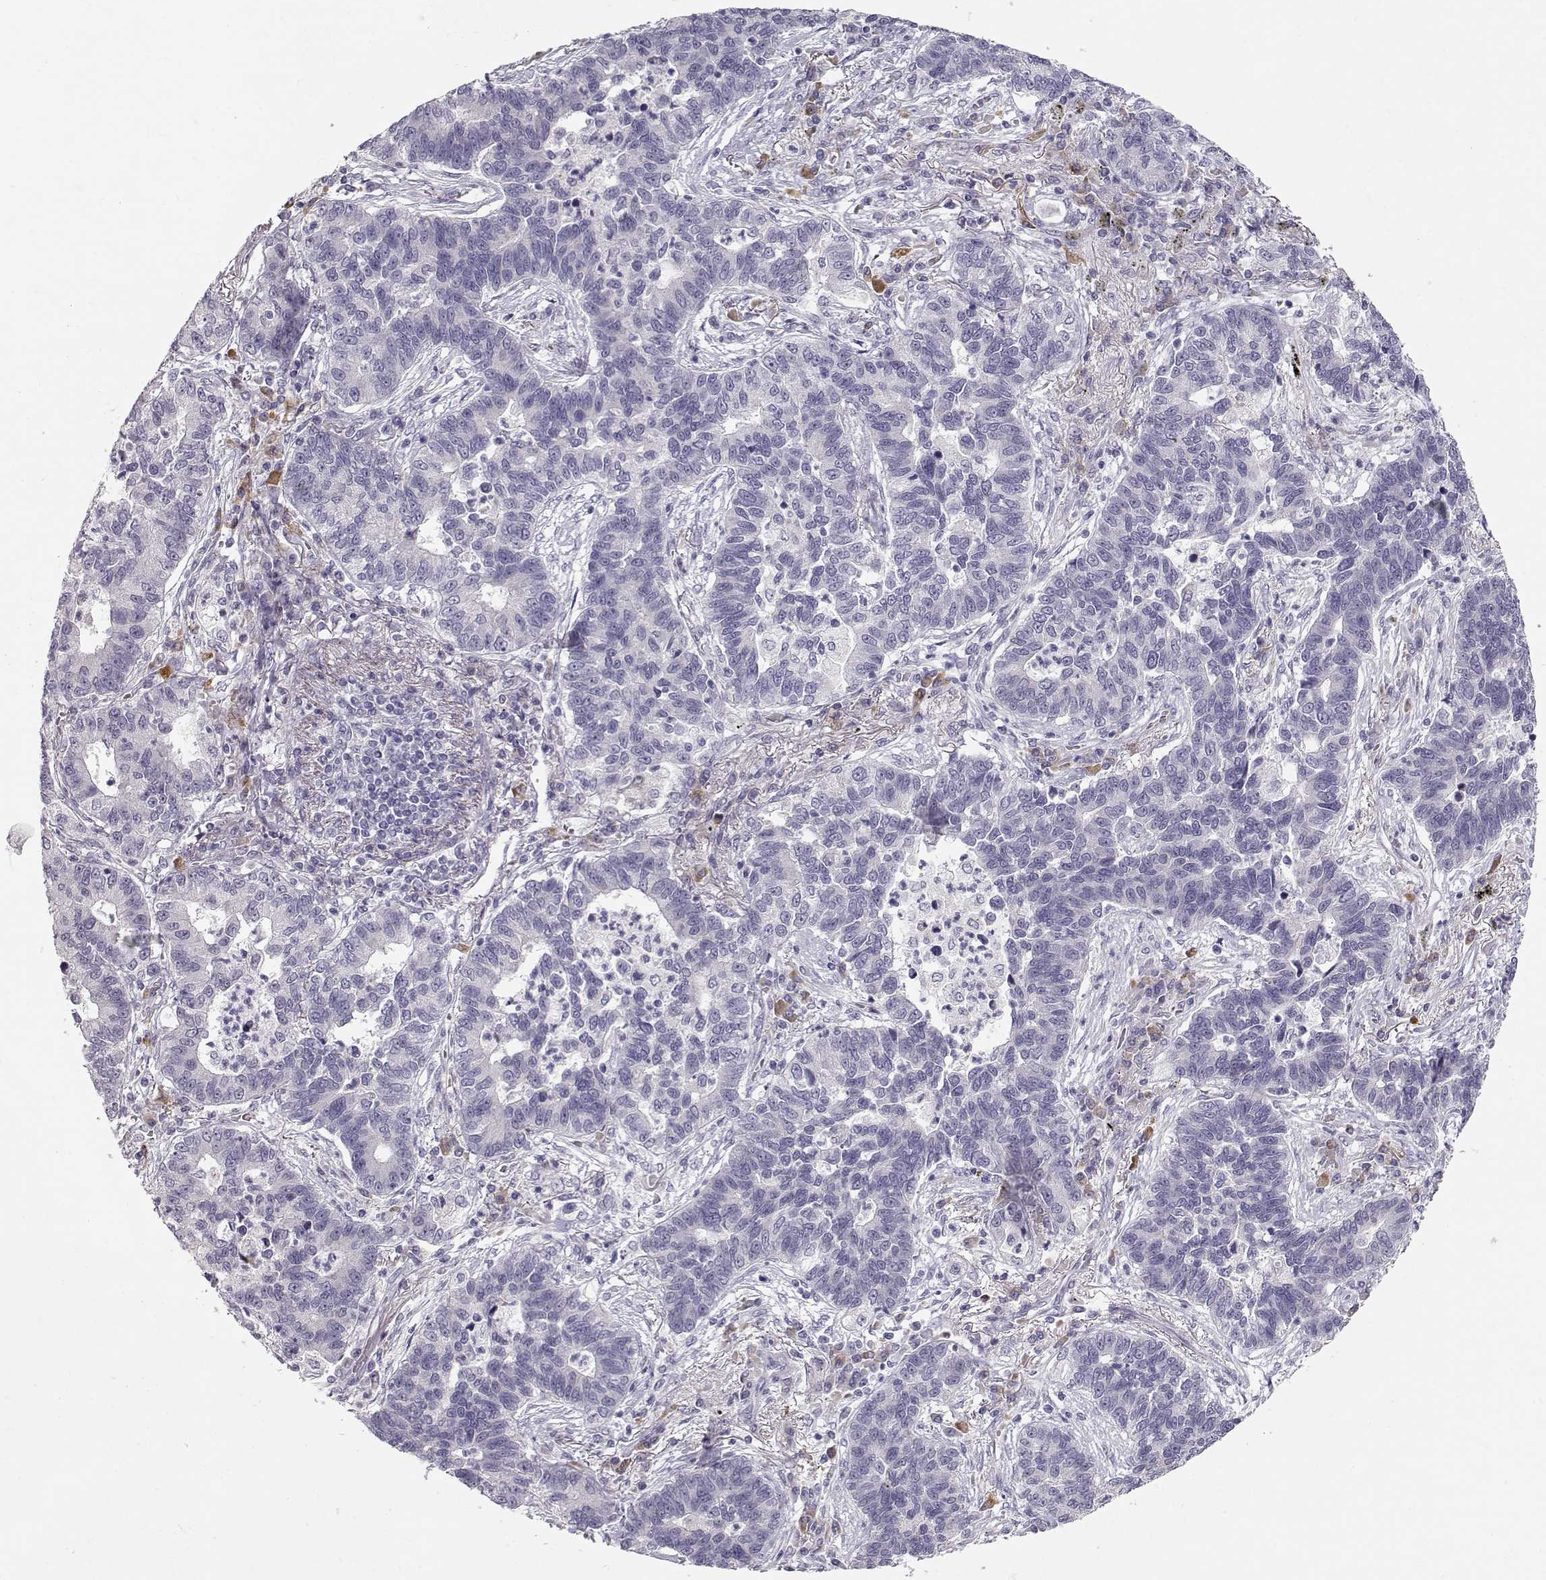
{"staining": {"intensity": "negative", "quantity": "none", "location": "none"}, "tissue": "lung cancer", "cell_type": "Tumor cells", "image_type": "cancer", "snomed": [{"axis": "morphology", "description": "Adenocarcinoma, NOS"}, {"axis": "topography", "description": "Lung"}], "caption": "This is a photomicrograph of immunohistochemistry (IHC) staining of adenocarcinoma (lung), which shows no staining in tumor cells.", "gene": "TTC26", "patient": {"sex": "female", "age": 57}}